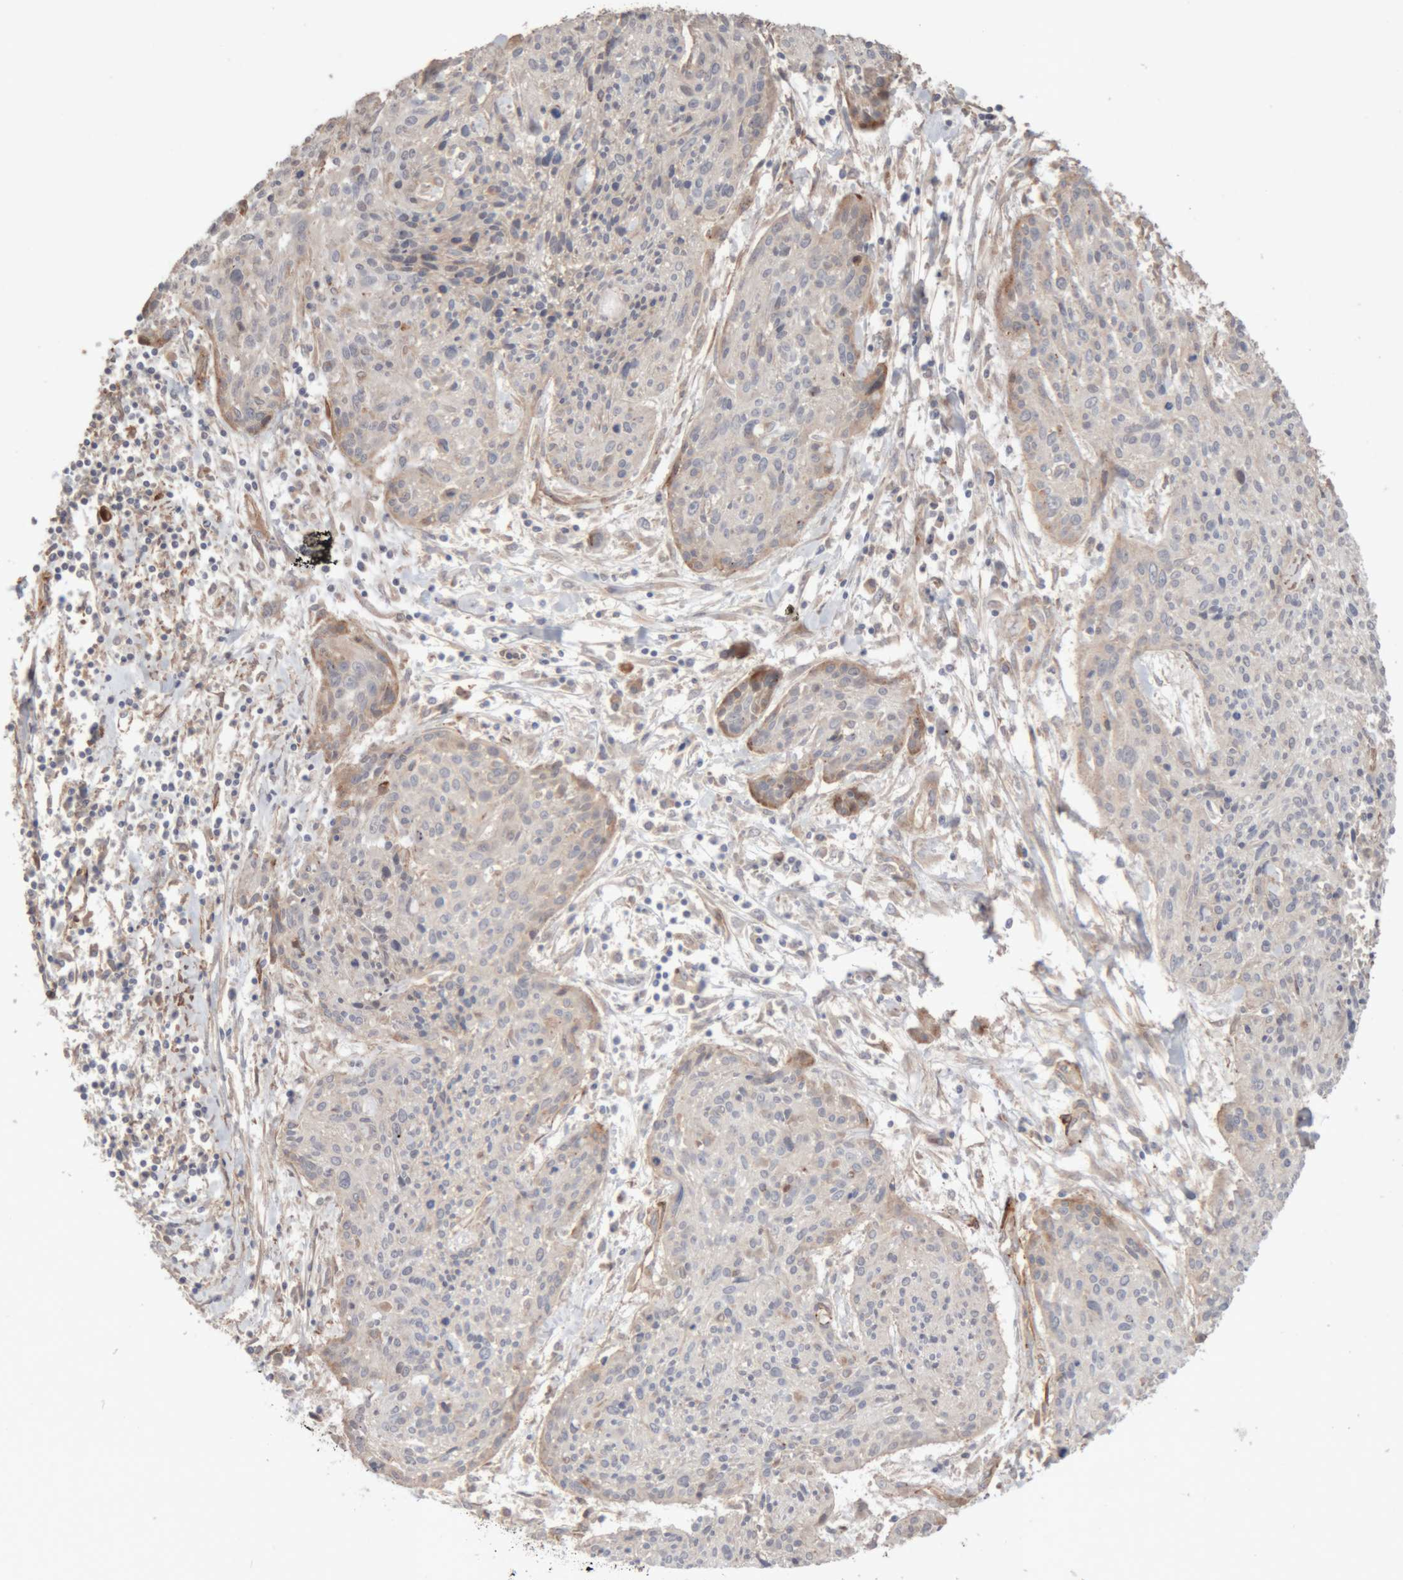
{"staining": {"intensity": "negative", "quantity": "none", "location": "none"}, "tissue": "cervical cancer", "cell_type": "Tumor cells", "image_type": "cancer", "snomed": [{"axis": "morphology", "description": "Squamous cell carcinoma, NOS"}, {"axis": "topography", "description": "Cervix"}], "caption": "Immunohistochemistry (IHC) of cervical cancer (squamous cell carcinoma) displays no expression in tumor cells.", "gene": "RAB32", "patient": {"sex": "female", "age": 51}}